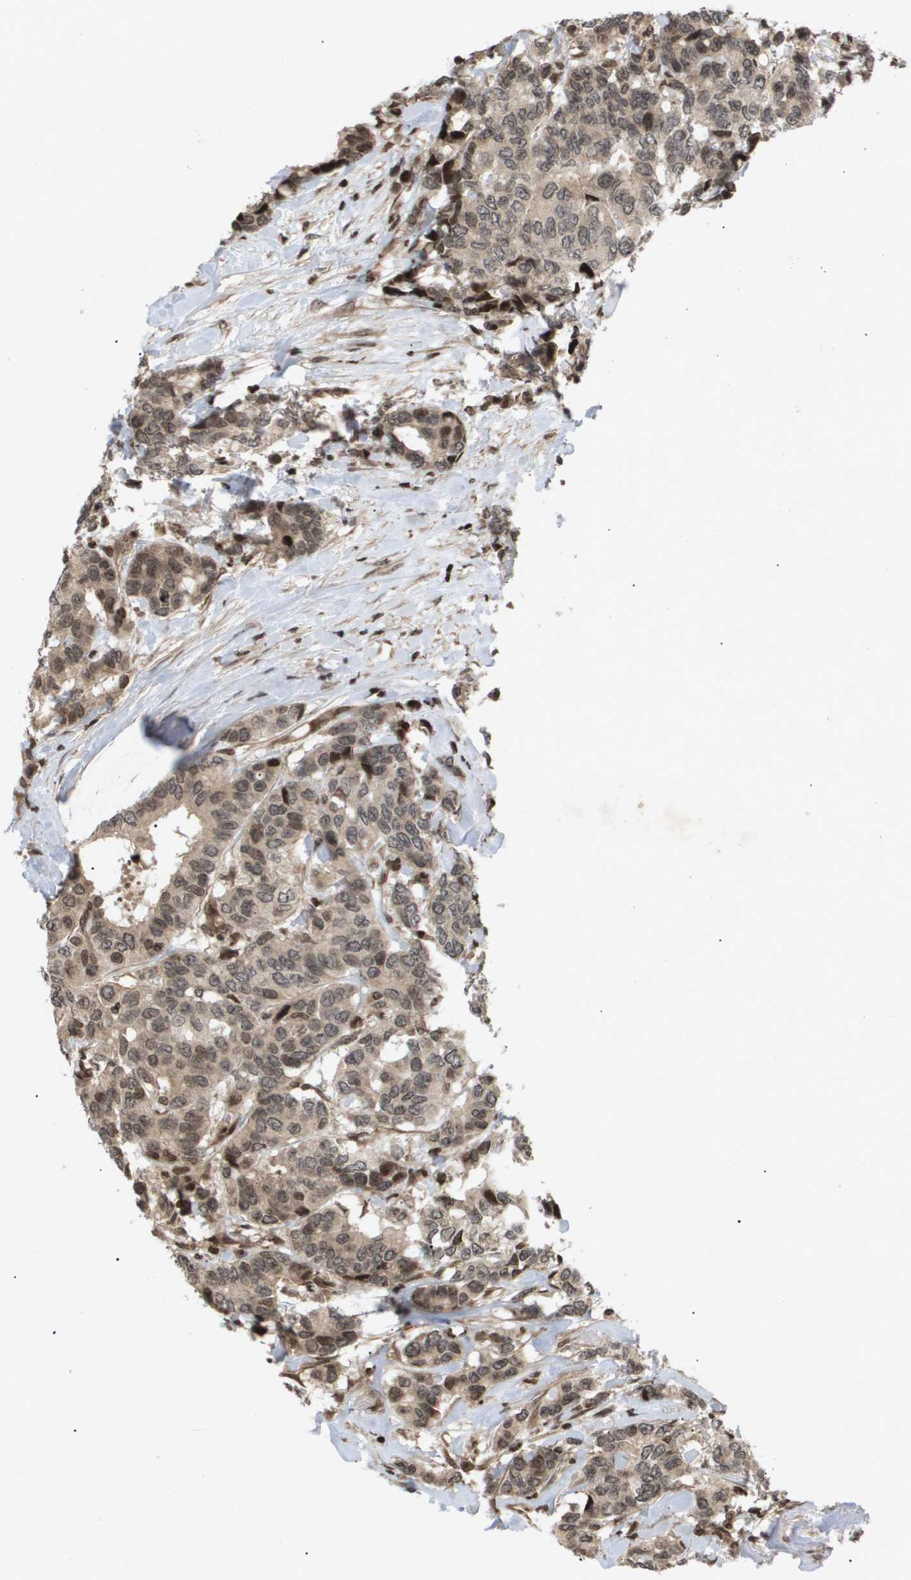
{"staining": {"intensity": "moderate", "quantity": ">75%", "location": "cytoplasmic/membranous,nuclear"}, "tissue": "breast cancer", "cell_type": "Tumor cells", "image_type": "cancer", "snomed": [{"axis": "morphology", "description": "Duct carcinoma"}, {"axis": "topography", "description": "Breast"}], "caption": "Immunohistochemistry (IHC) of human breast cancer (invasive ductal carcinoma) displays medium levels of moderate cytoplasmic/membranous and nuclear staining in approximately >75% of tumor cells.", "gene": "HSPA6", "patient": {"sex": "female", "age": 87}}